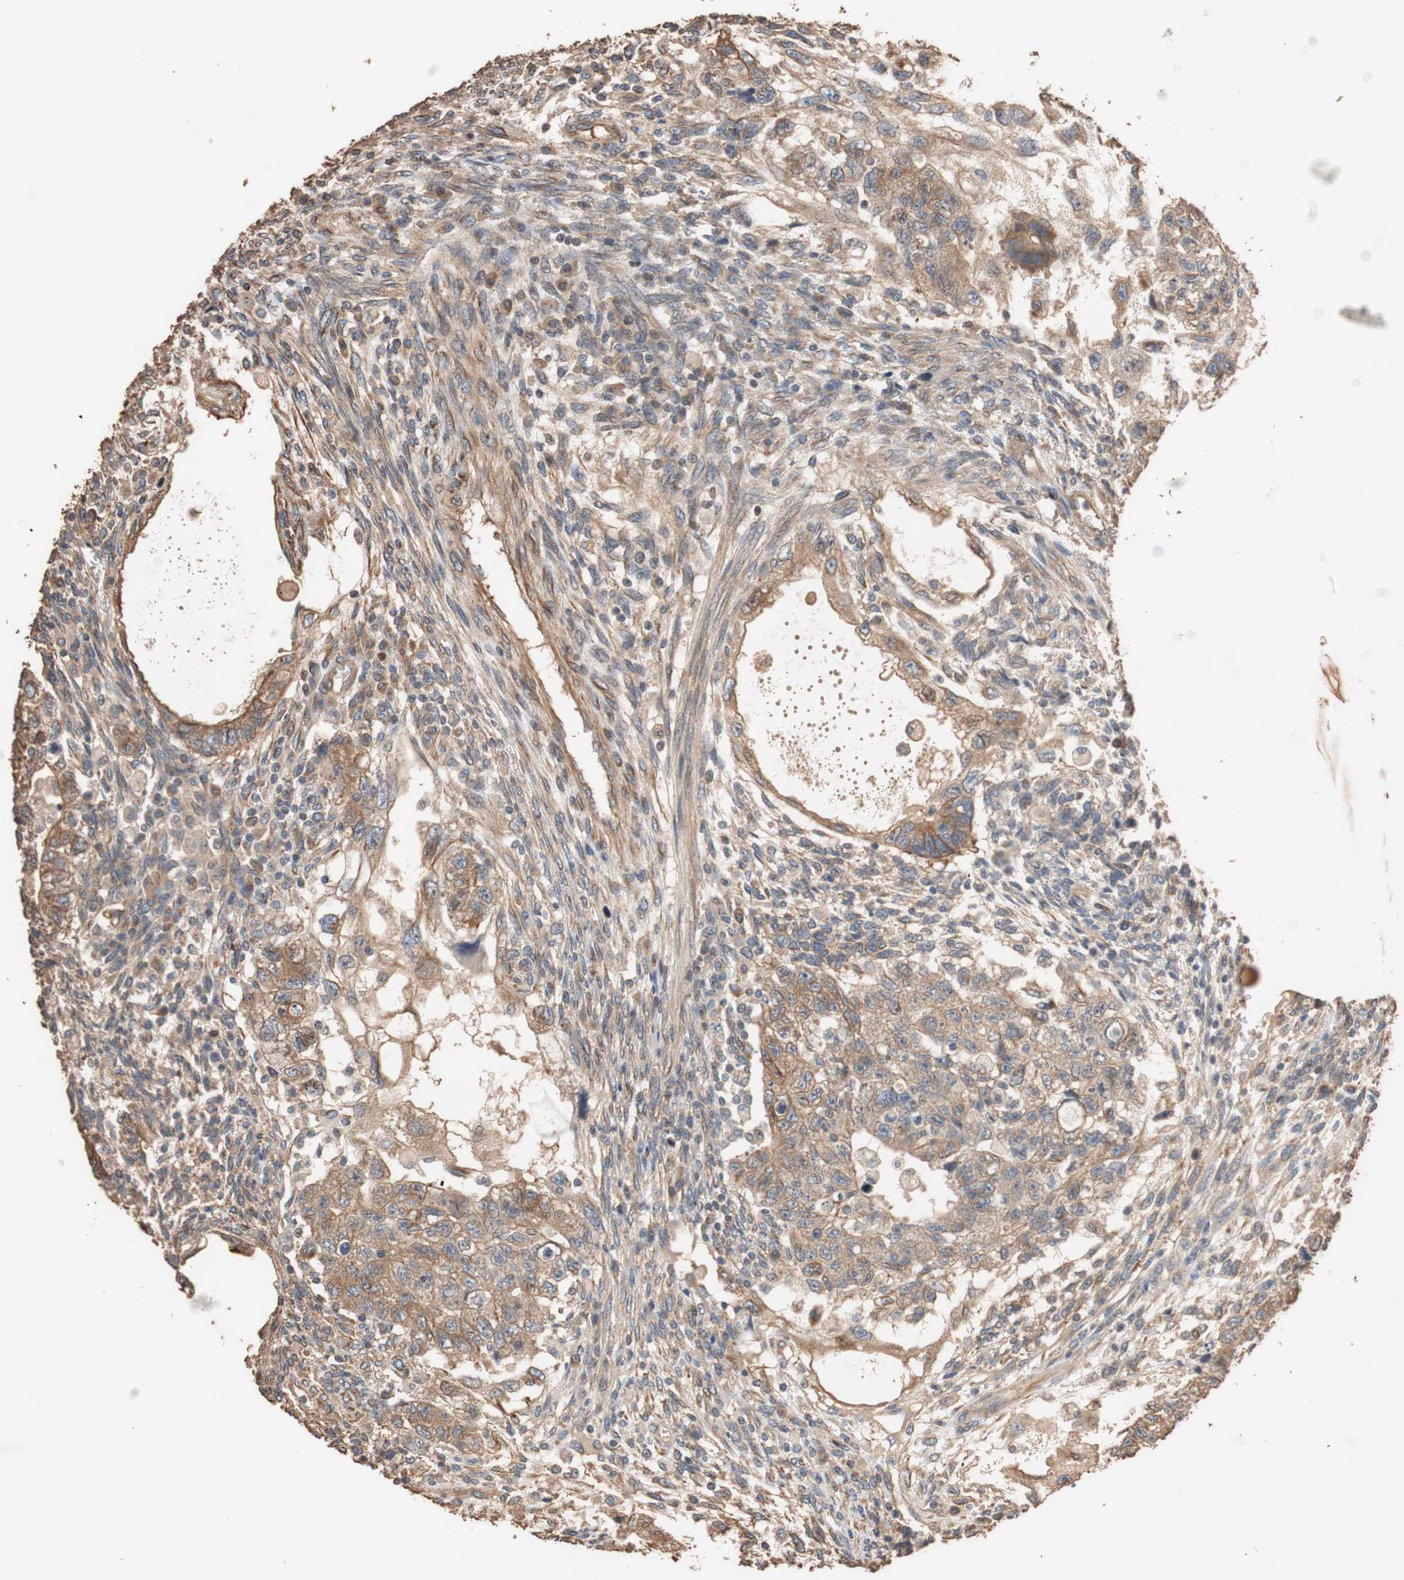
{"staining": {"intensity": "moderate", "quantity": ">75%", "location": "cytoplasmic/membranous"}, "tissue": "testis cancer", "cell_type": "Tumor cells", "image_type": "cancer", "snomed": [{"axis": "morphology", "description": "Normal tissue, NOS"}, {"axis": "morphology", "description": "Carcinoma, Embryonal, NOS"}, {"axis": "topography", "description": "Testis"}], "caption": "Immunohistochemistry (IHC) histopathology image of human testis cancer (embryonal carcinoma) stained for a protein (brown), which shows medium levels of moderate cytoplasmic/membranous staining in approximately >75% of tumor cells.", "gene": "TUBB", "patient": {"sex": "male", "age": 36}}